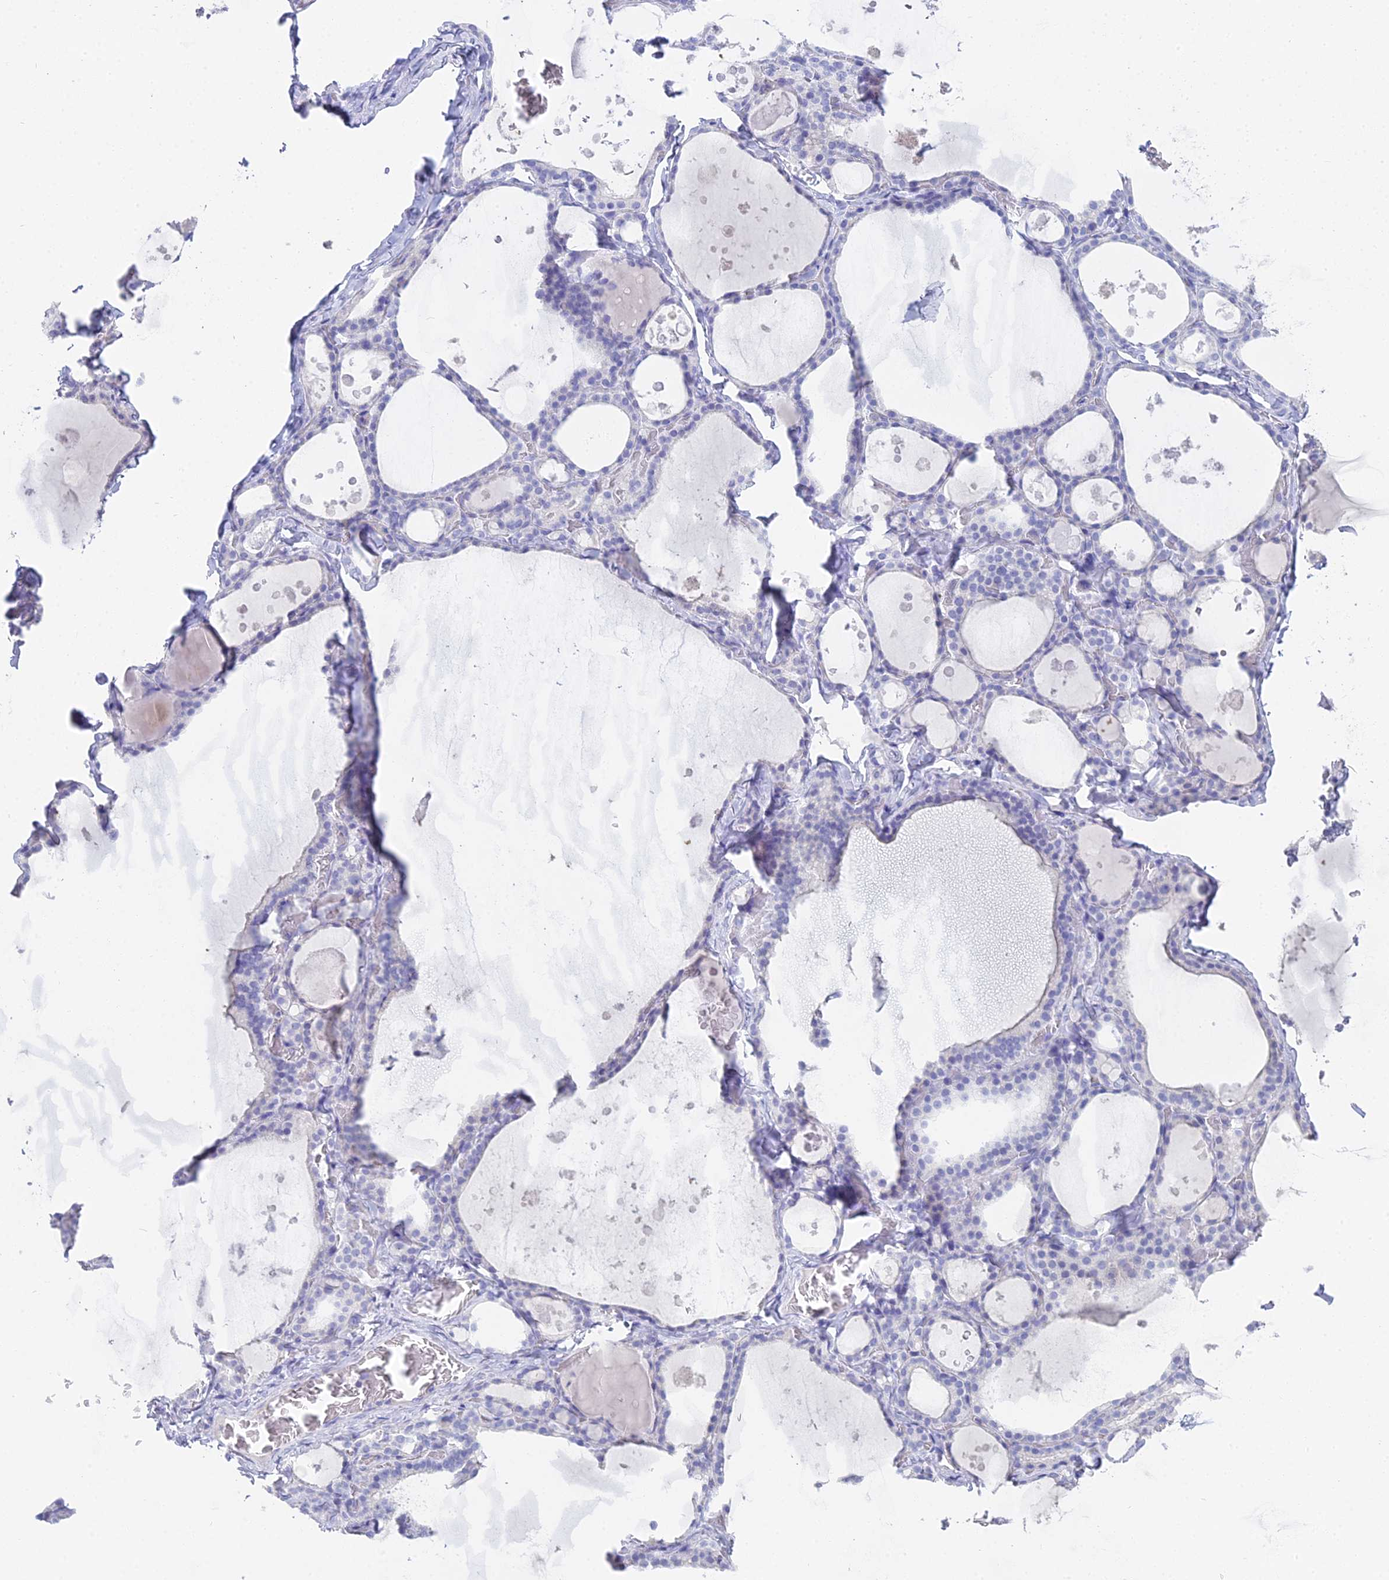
{"staining": {"intensity": "negative", "quantity": "none", "location": "none"}, "tissue": "thyroid gland", "cell_type": "Glandular cells", "image_type": "normal", "snomed": [{"axis": "morphology", "description": "Normal tissue, NOS"}, {"axis": "topography", "description": "Thyroid gland"}], "caption": "Immunohistochemistry of benign thyroid gland exhibits no staining in glandular cells.", "gene": "S100A7", "patient": {"sex": "male", "age": 56}}